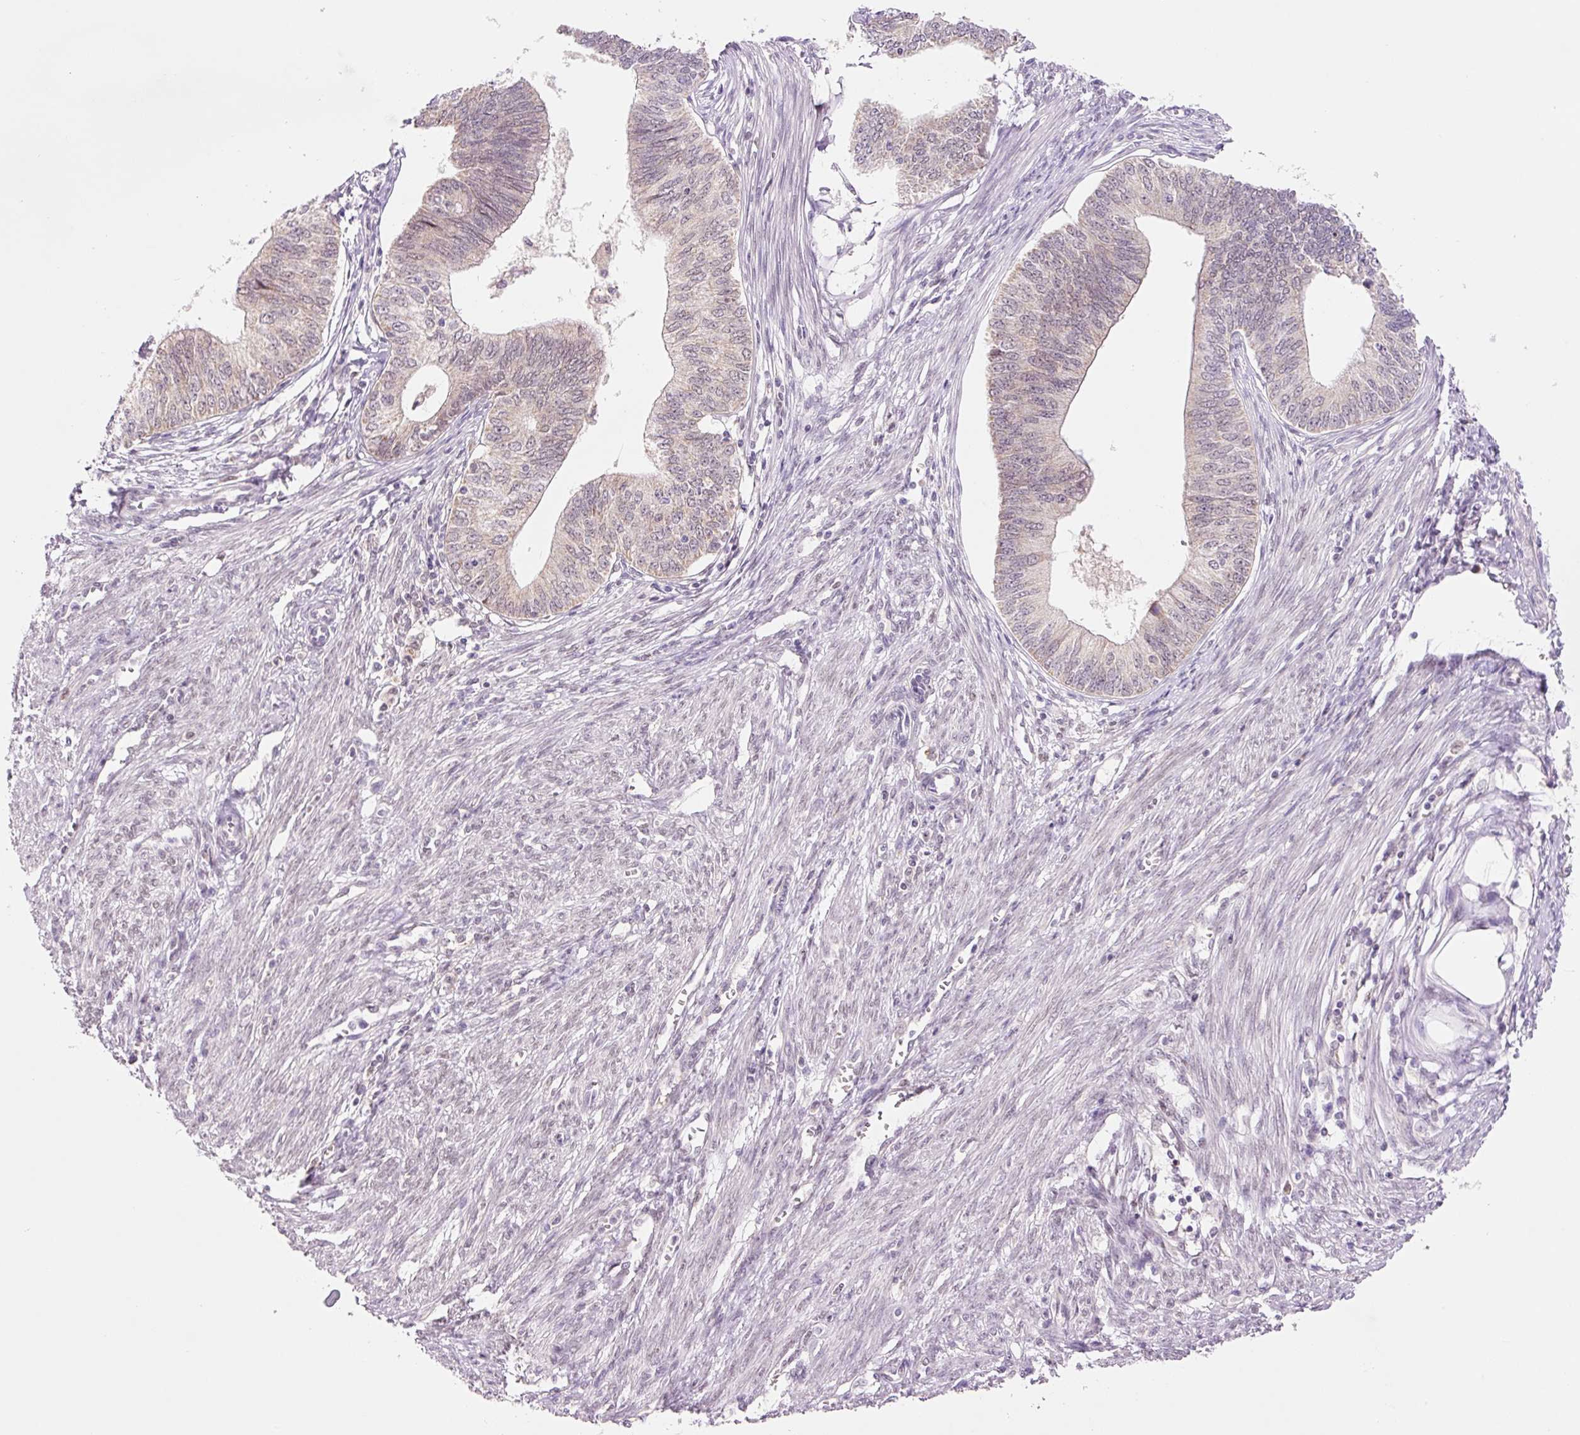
{"staining": {"intensity": "negative", "quantity": "none", "location": "none"}, "tissue": "endometrial cancer", "cell_type": "Tumor cells", "image_type": "cancer", "snomed": [{"axis": "morphology", "description": "Adenocarcinoma, NOS"}, {"axis": "topography", "description": "Endometrium"}], "caption": "IHC of human endometrial cancer (adenocarcinoma) shows no positivity in tumor cells.", "gene": "PCK2", "patient": {"sex": "female", "age": 68}}